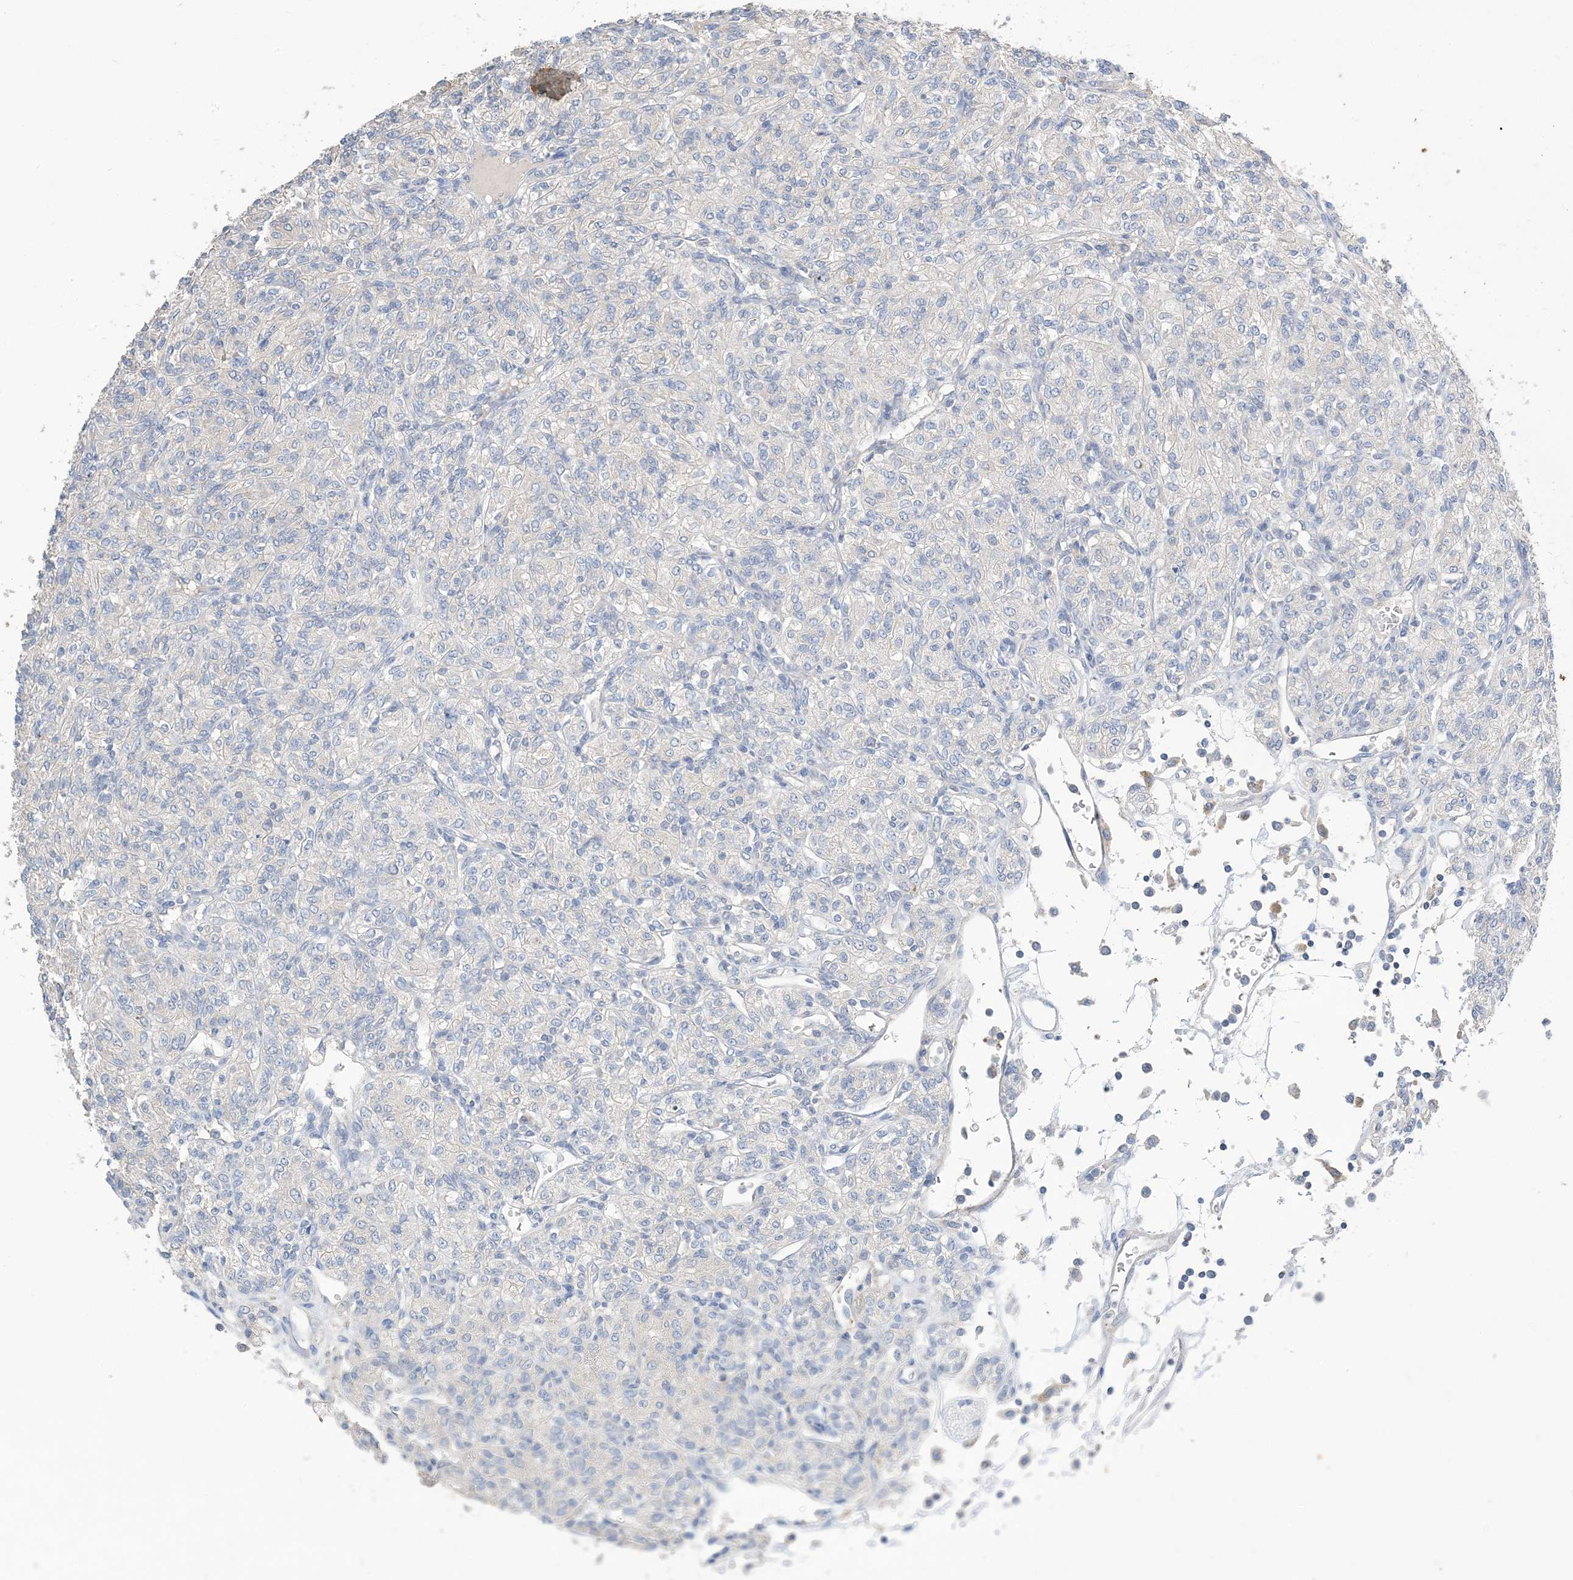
{"staining": {"intensity": "negative", "quantity": "none", "location": "none"}, "tissue": "renal cancer", "cell_type": "Tumor cells", "image_type": "cancer", "snomed": [{"axis": "morphology", "description": "Adenocarcinoma, NOS"}, {"axis": "topography", "description": "Kidney"}], "caption": "IHC histopathology image of neoplastic tissue: human adenocarcinoma (renal) stained with DAB (3,3'-diaminobenzidine) reveals no significant protein staining in tumor cells.", "gene": "KPRP", "patient": {"sex": "male", "age": 77}}